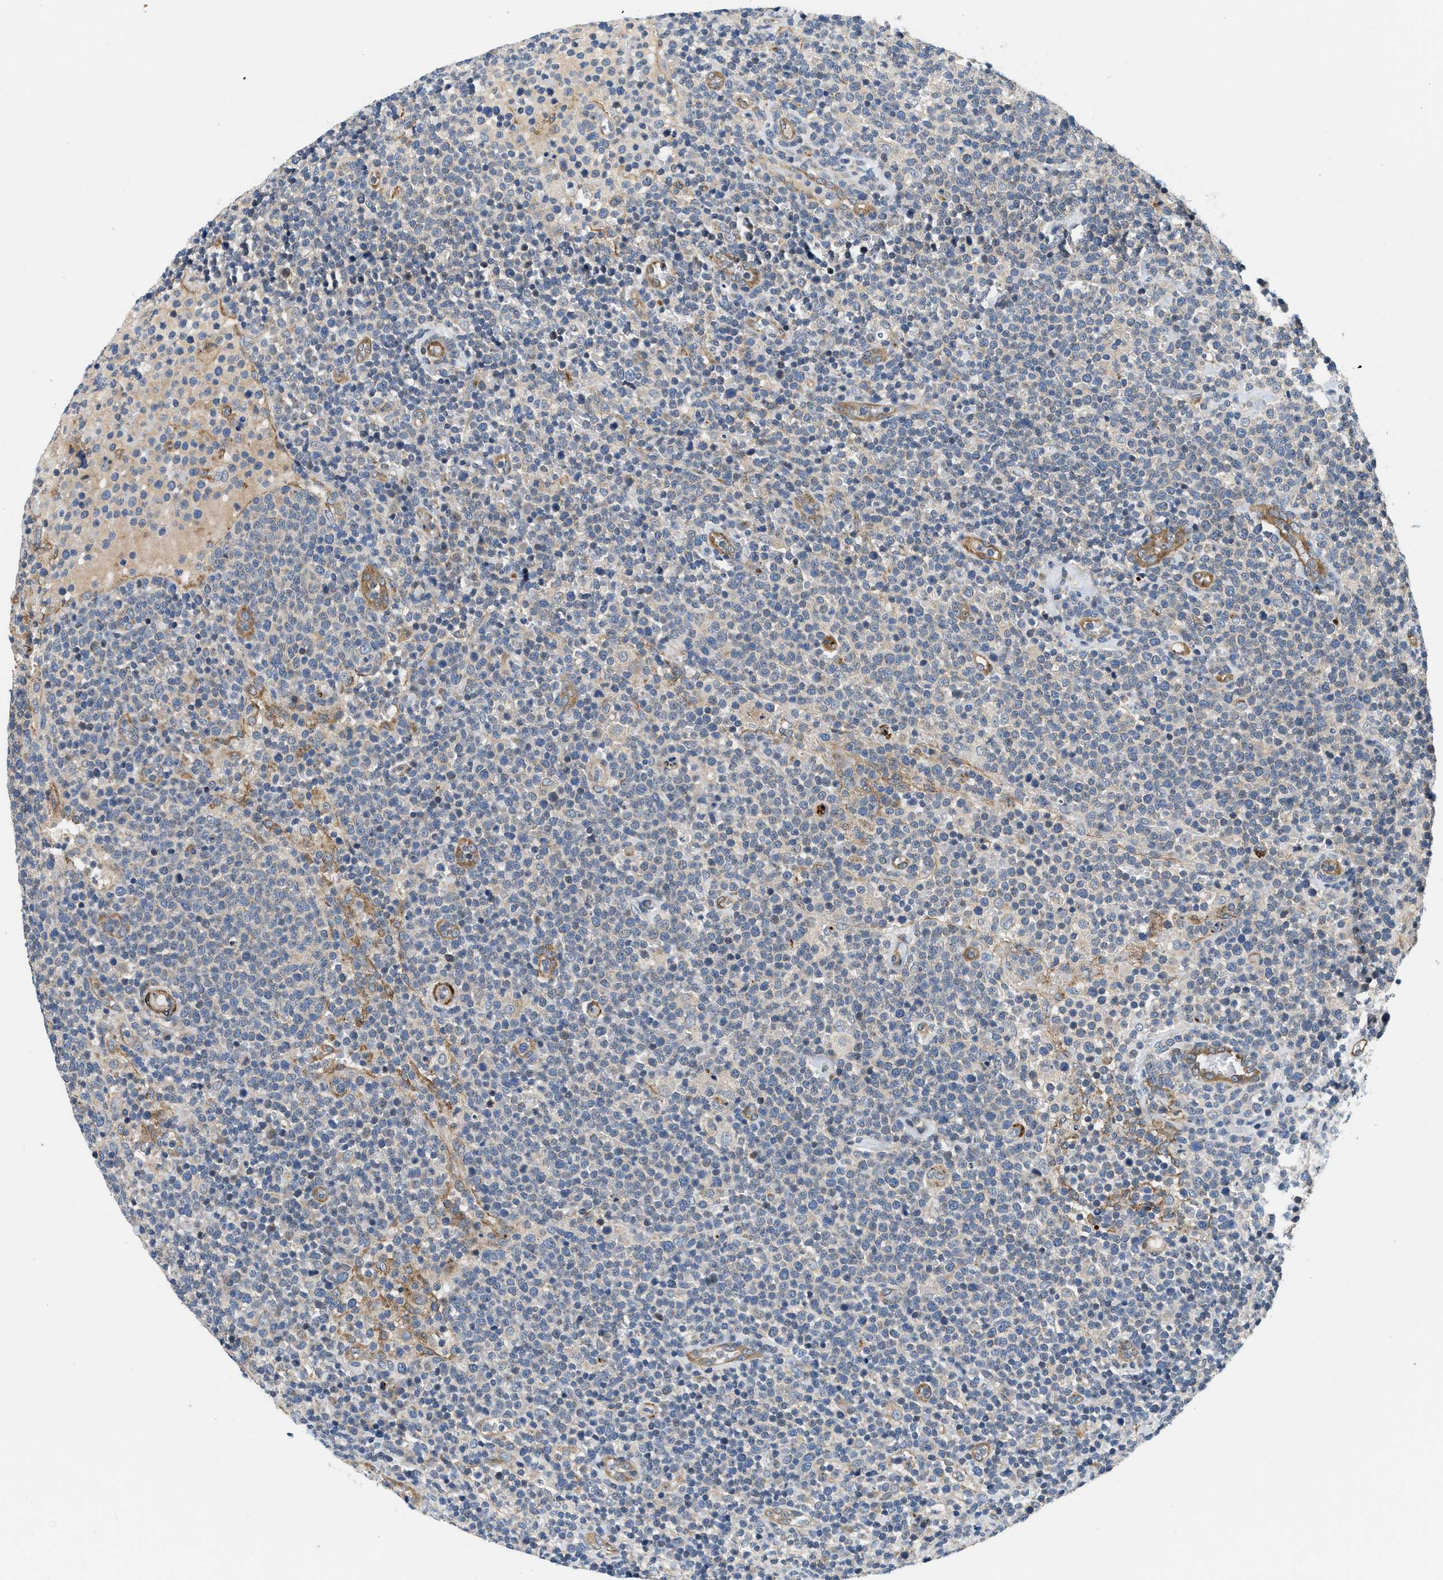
{"staining": {"intensity": "negative", "quantity": "none", "location": "none"}, "tissue": "lymphoma", "cell_type": "Tumor cells", "image_type": "cancer", "snomed": [{"axis": "morphology", "description": "Malignant lymphoma, non-Hodgkin's type, High grade"}, {"axis": "topography", "description": "Lymph node"}], "caption": "IHC photomicrograph of human lymphoma stained for a protein (brown), which displays no positivity in tumor cells. Brightfield microscopy of IHC stained with DAB (brown) and hematoxylin (blue), captured at high magnification.", "gene": "ZNF599", "patient": {"sex": "male", "age": 61}}